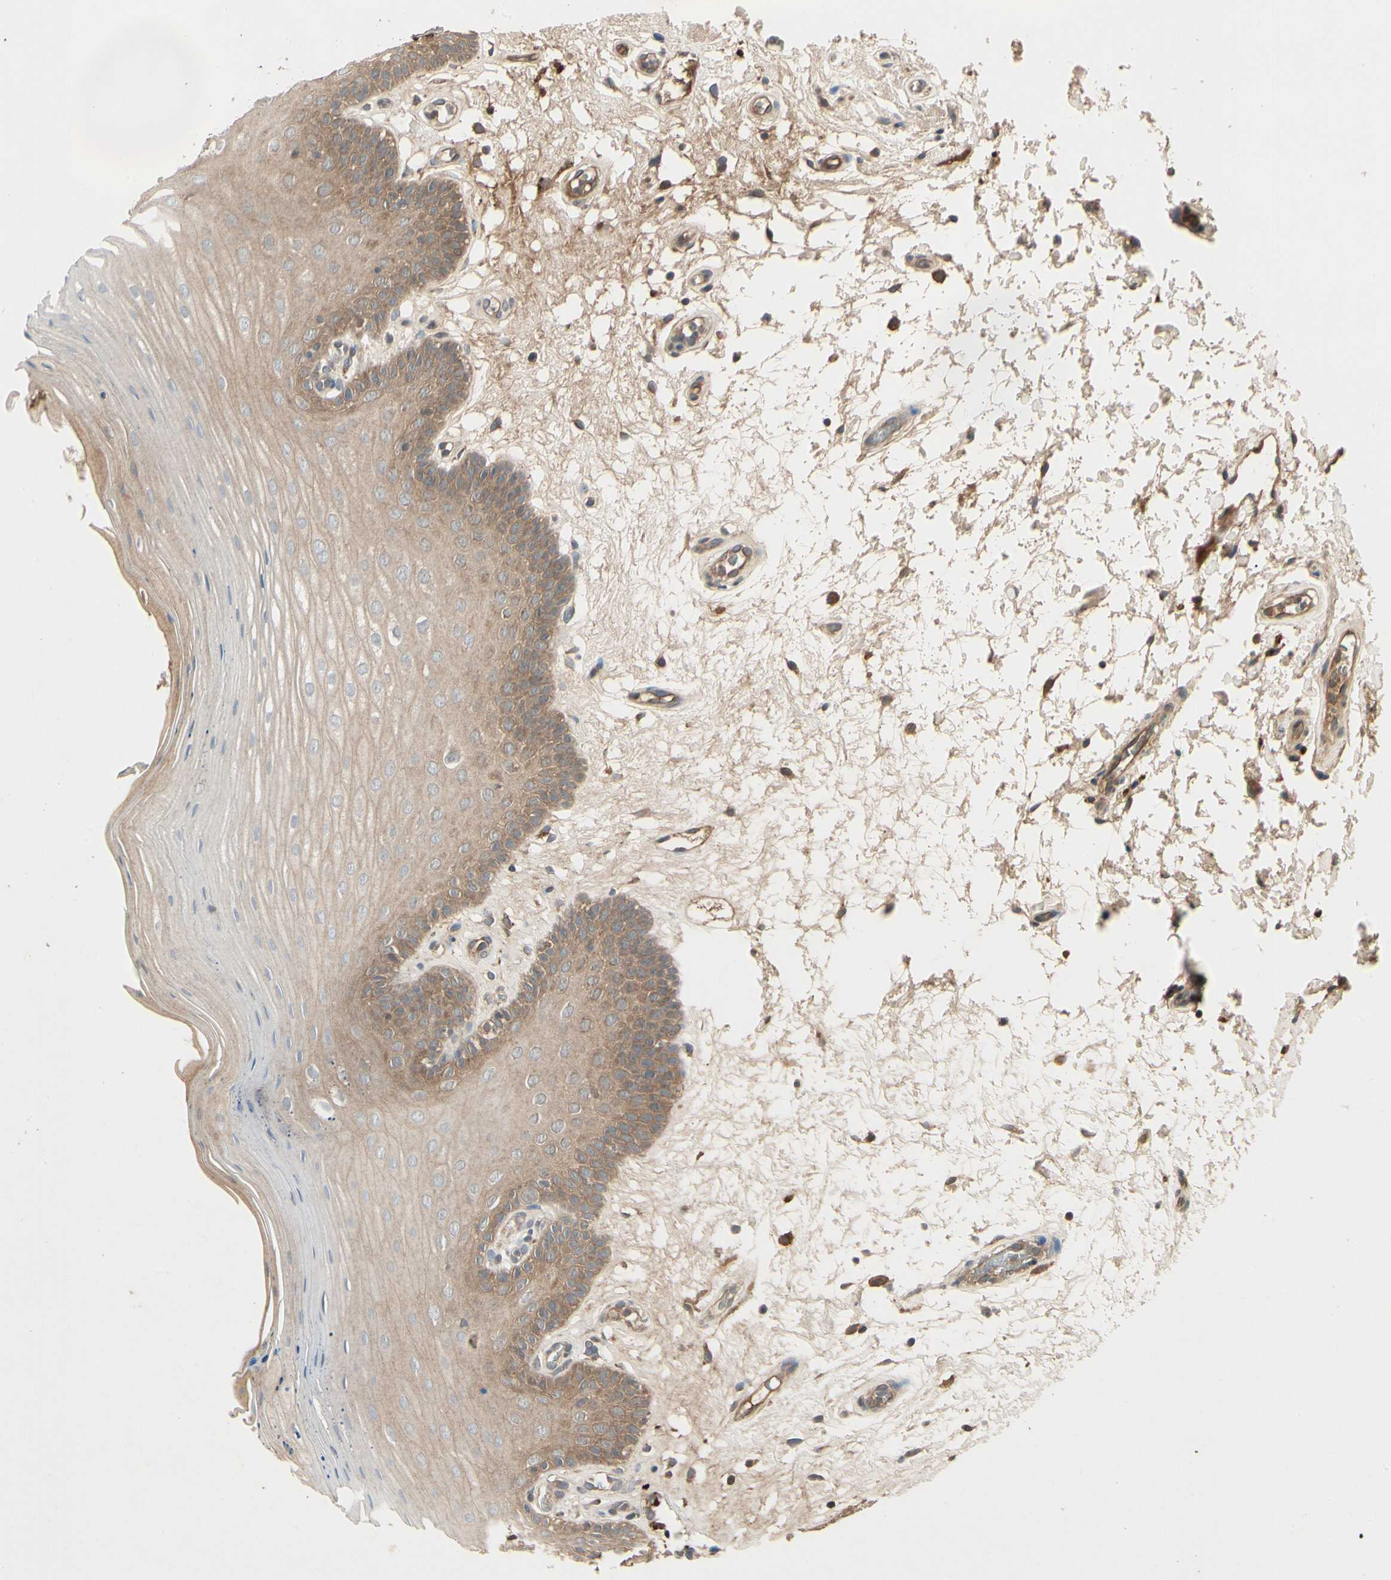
{"staining": {"intensity": "moderate", "quantity": ">75%", "location": "cytoplasmic/membranous"}, "tissue": "oral mucosa", "cell_type": "Squamous epithelial cells", "image_type": "normal", "snomed": [{"axis": "morphology", "description": "Normal tissue, NOS"}, {"axis": "morphology", "description": "Squamous cell carcinoma, NOS"}, {"axis": "topography", "description": "Skeletal muscle"}, {"axis": "topography", "description": "Oral tissue"}, {"axis": "topography", "description": "Head-Neck"}], "caption": "Immunohistochemistry photomicrograph of unremarkable oral mucosa: oral mucosa stained using IHC reveals medium levels of moderate protein expression localized specifically in the cytoplasmic/membranous of squamous epithelial cells, appearing as a cytoplasmic/membranous brown color.", "gene": "RNF14", "patient": {"sex": "male", "age": 71}}